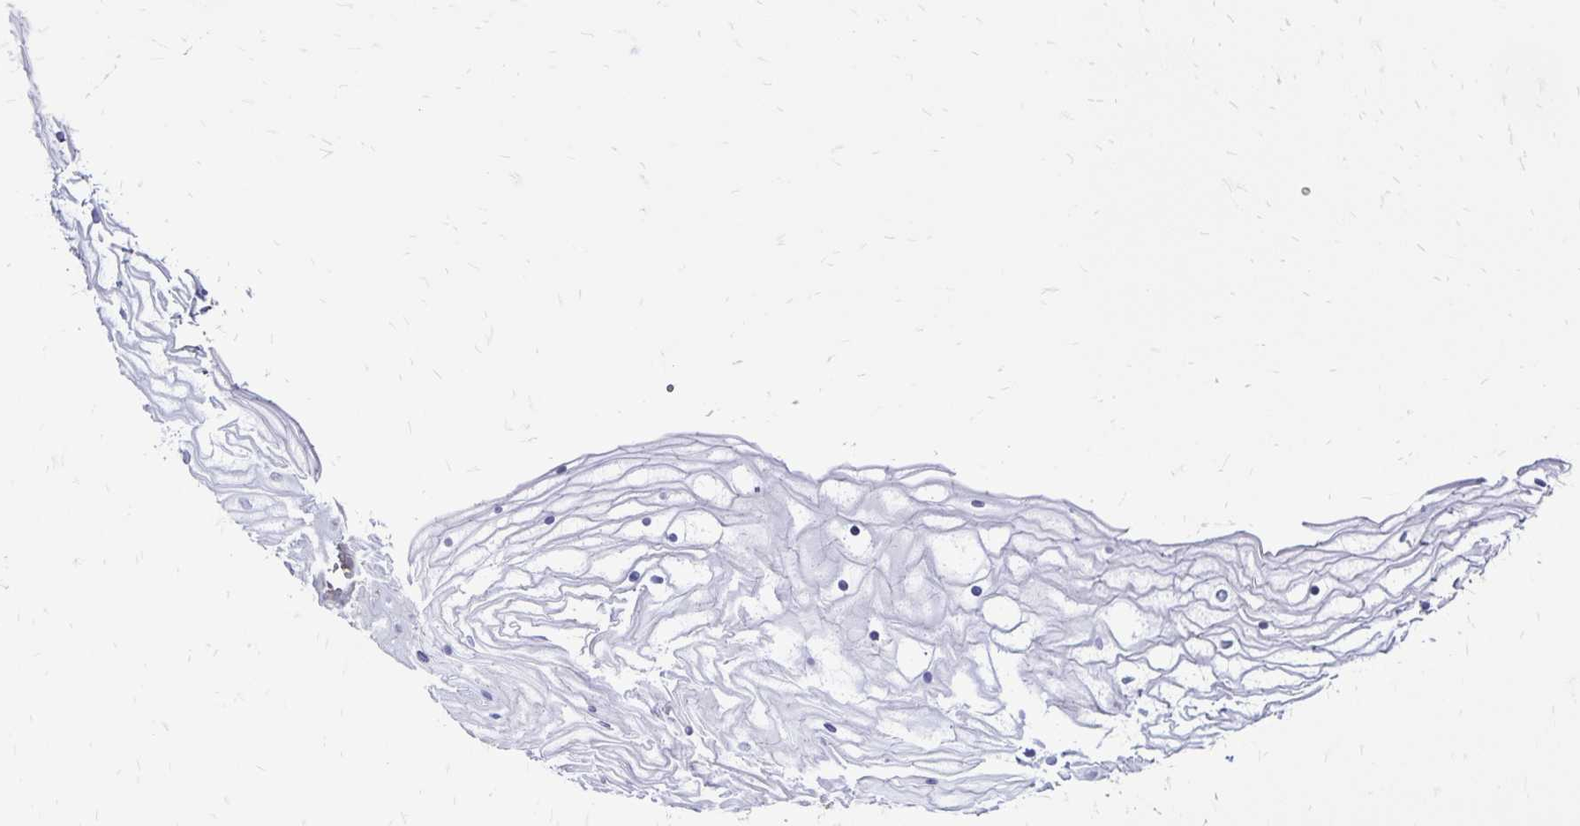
{"staining": {"intensity": "negative", "quantity": "none", "location": "none"}, "tissue": "vagina", "cell_type": "Squamous epithelial cells", "image_type": "normal", "snomed": [{"axis": "morphology", "description": "Normal tissue, NOS"}, {"axis": "topography", "description": "Vagina"}], "caption": "This is an IHC micrograph of unremarkable human vagina. There is no staining in squamous epithelial cells.", "gene": "TNS3", "patient": {"sex": "female", "age": 56}}